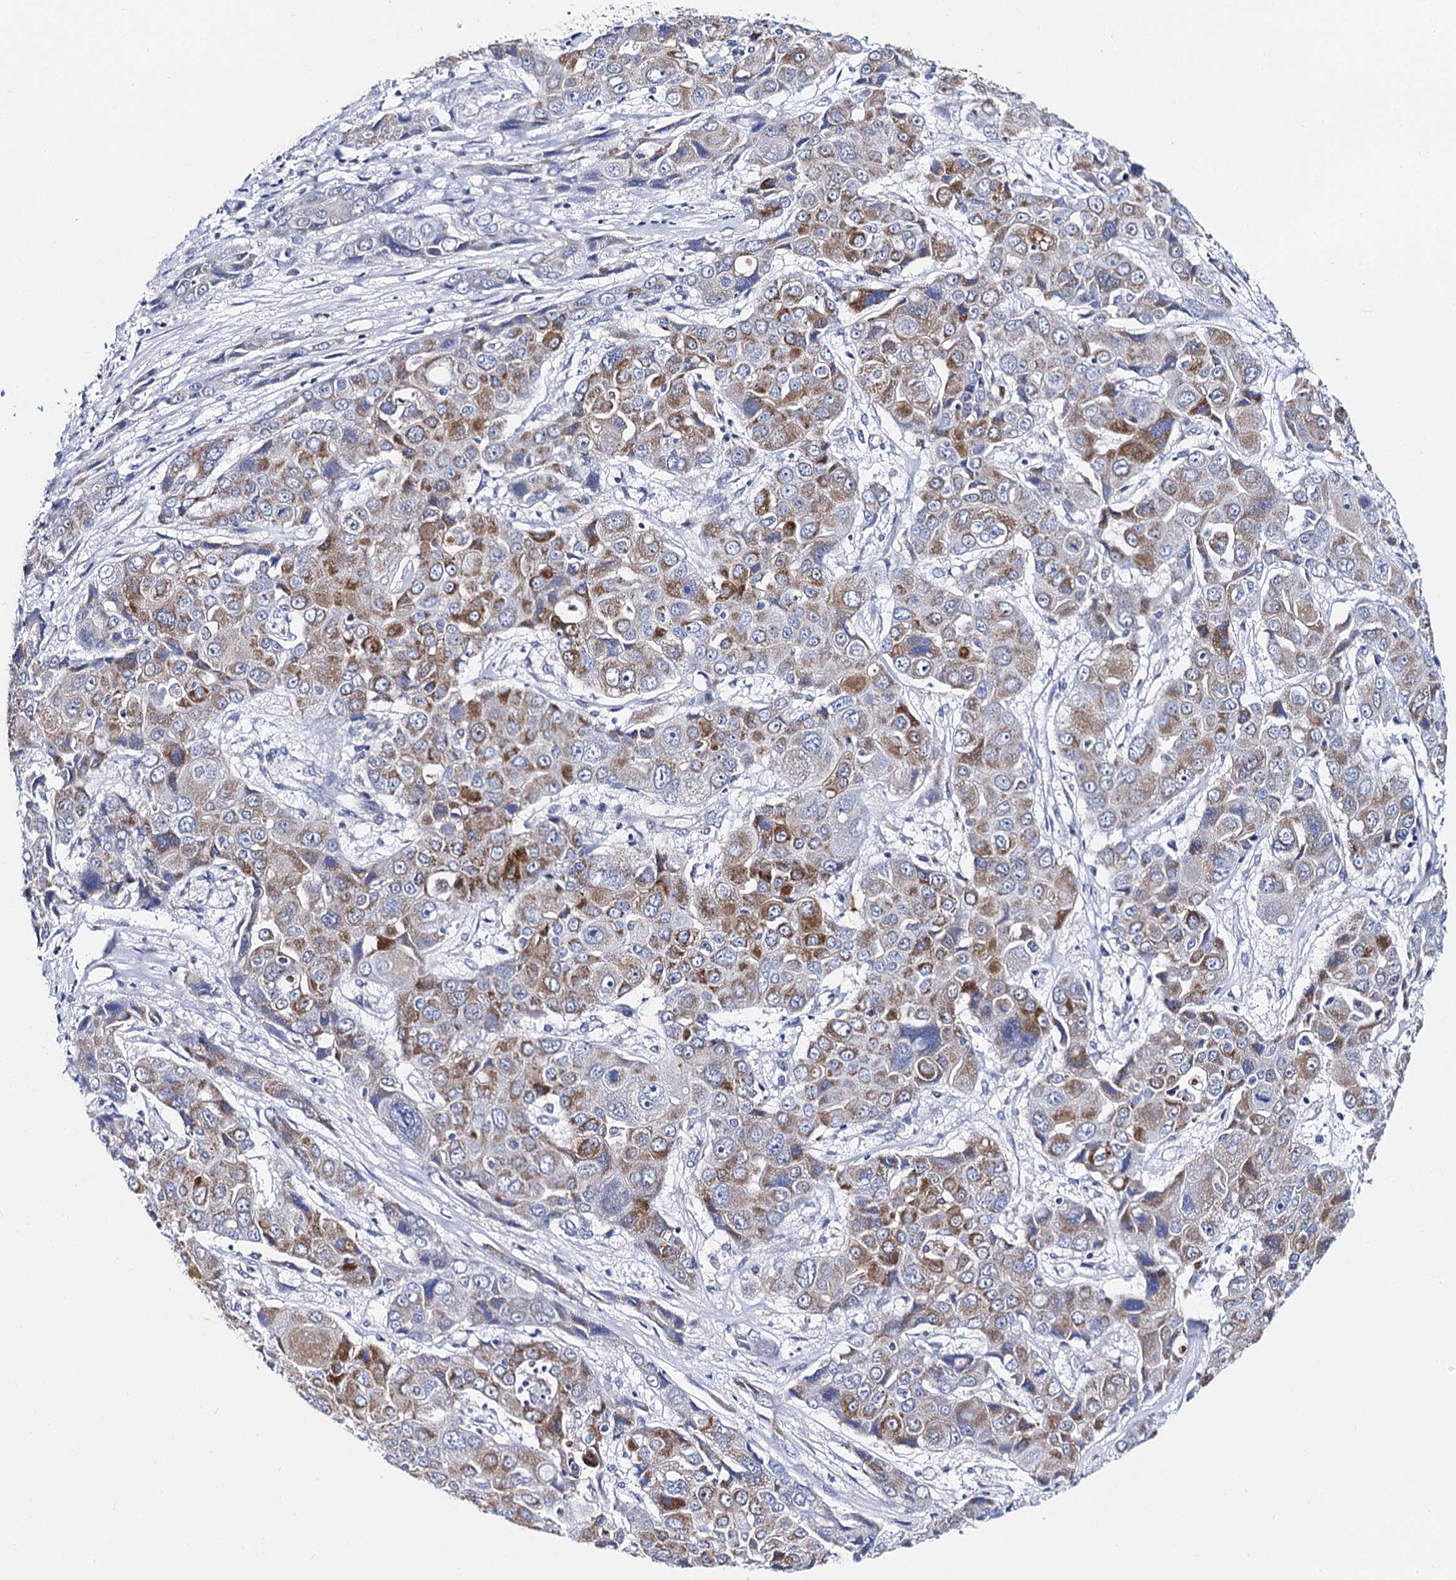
{"staining": {"intensity": "moderate", "quantity": "25%-75%", "location": "cytoplasmic/membranous"}, "tissue": "liver cancer", "cell_type": "Tumor cells", "image_type": "cancer", "snomed": [{"axis": "morphology", "description": "Cholangiocarcinoma"}, {"axis": "topography", "description": "Liver"}], "caption": "Brown immunohistochemical staining in liver cancer demonstrates moderate cytoplasmic/membranous expression in approximately 25%-75% of tumor cells.", "gene": "ACADSB", "patient": {"sex": "male", "age": 67}}